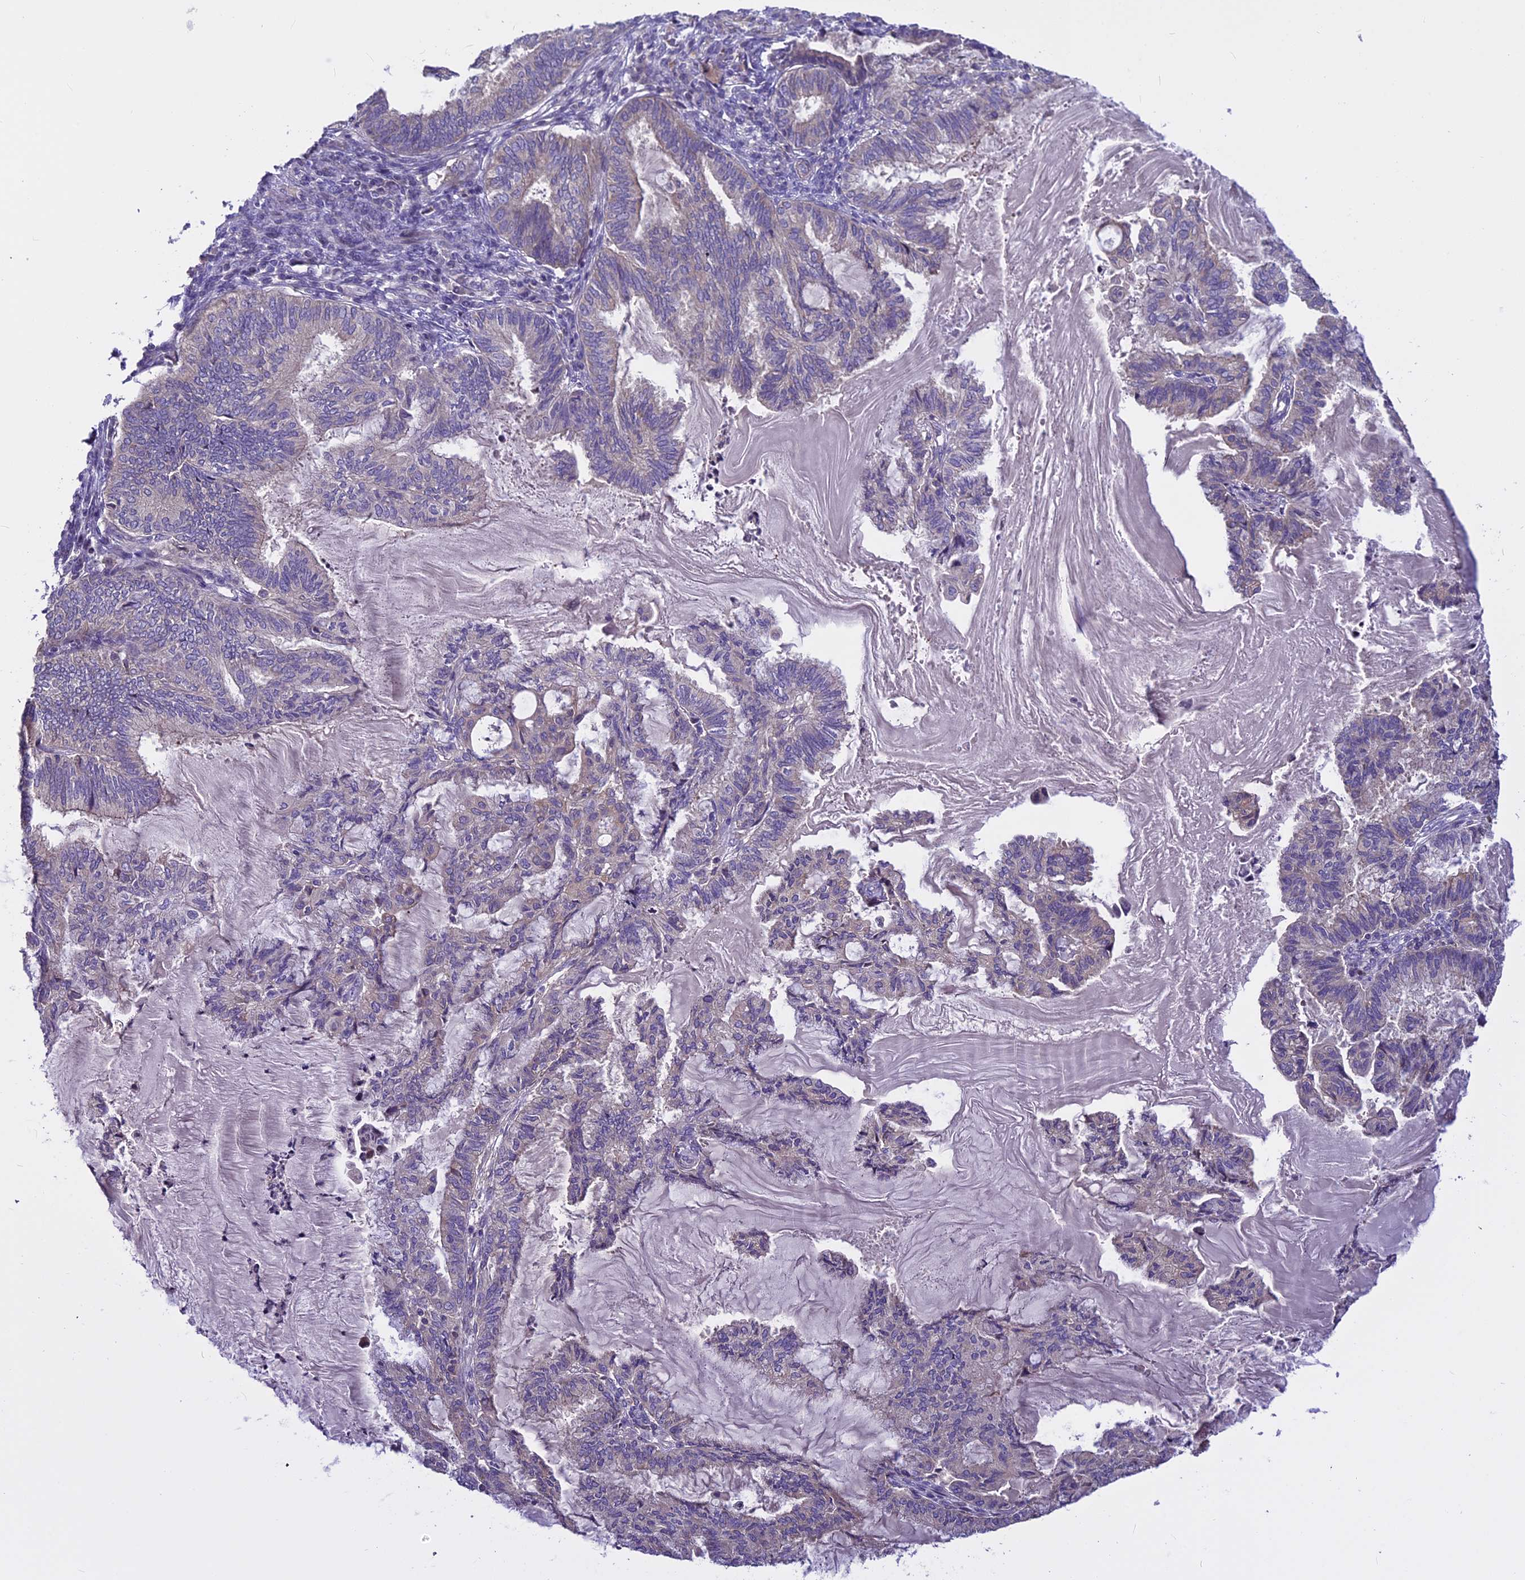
{"staining": {"intensity": "negative", "quantity": "none", "location": "none"}, "tissue": "endometrial cancer", "cell_type": "Tumor cells", "image_type": "cancer", "snomed": [{"axis": "morphology", "description": "Adenocarcinoma, NOS"}, {"axis": "topography", "description": "Endometrium"}], "caption": "The immunohistochemistry (IHC) image has no significant positivity in tumor cells of endometrial adenocarcinoma tissue.", "gene": "FAM98C", "patient": {"sex": "female", "age": 86}}